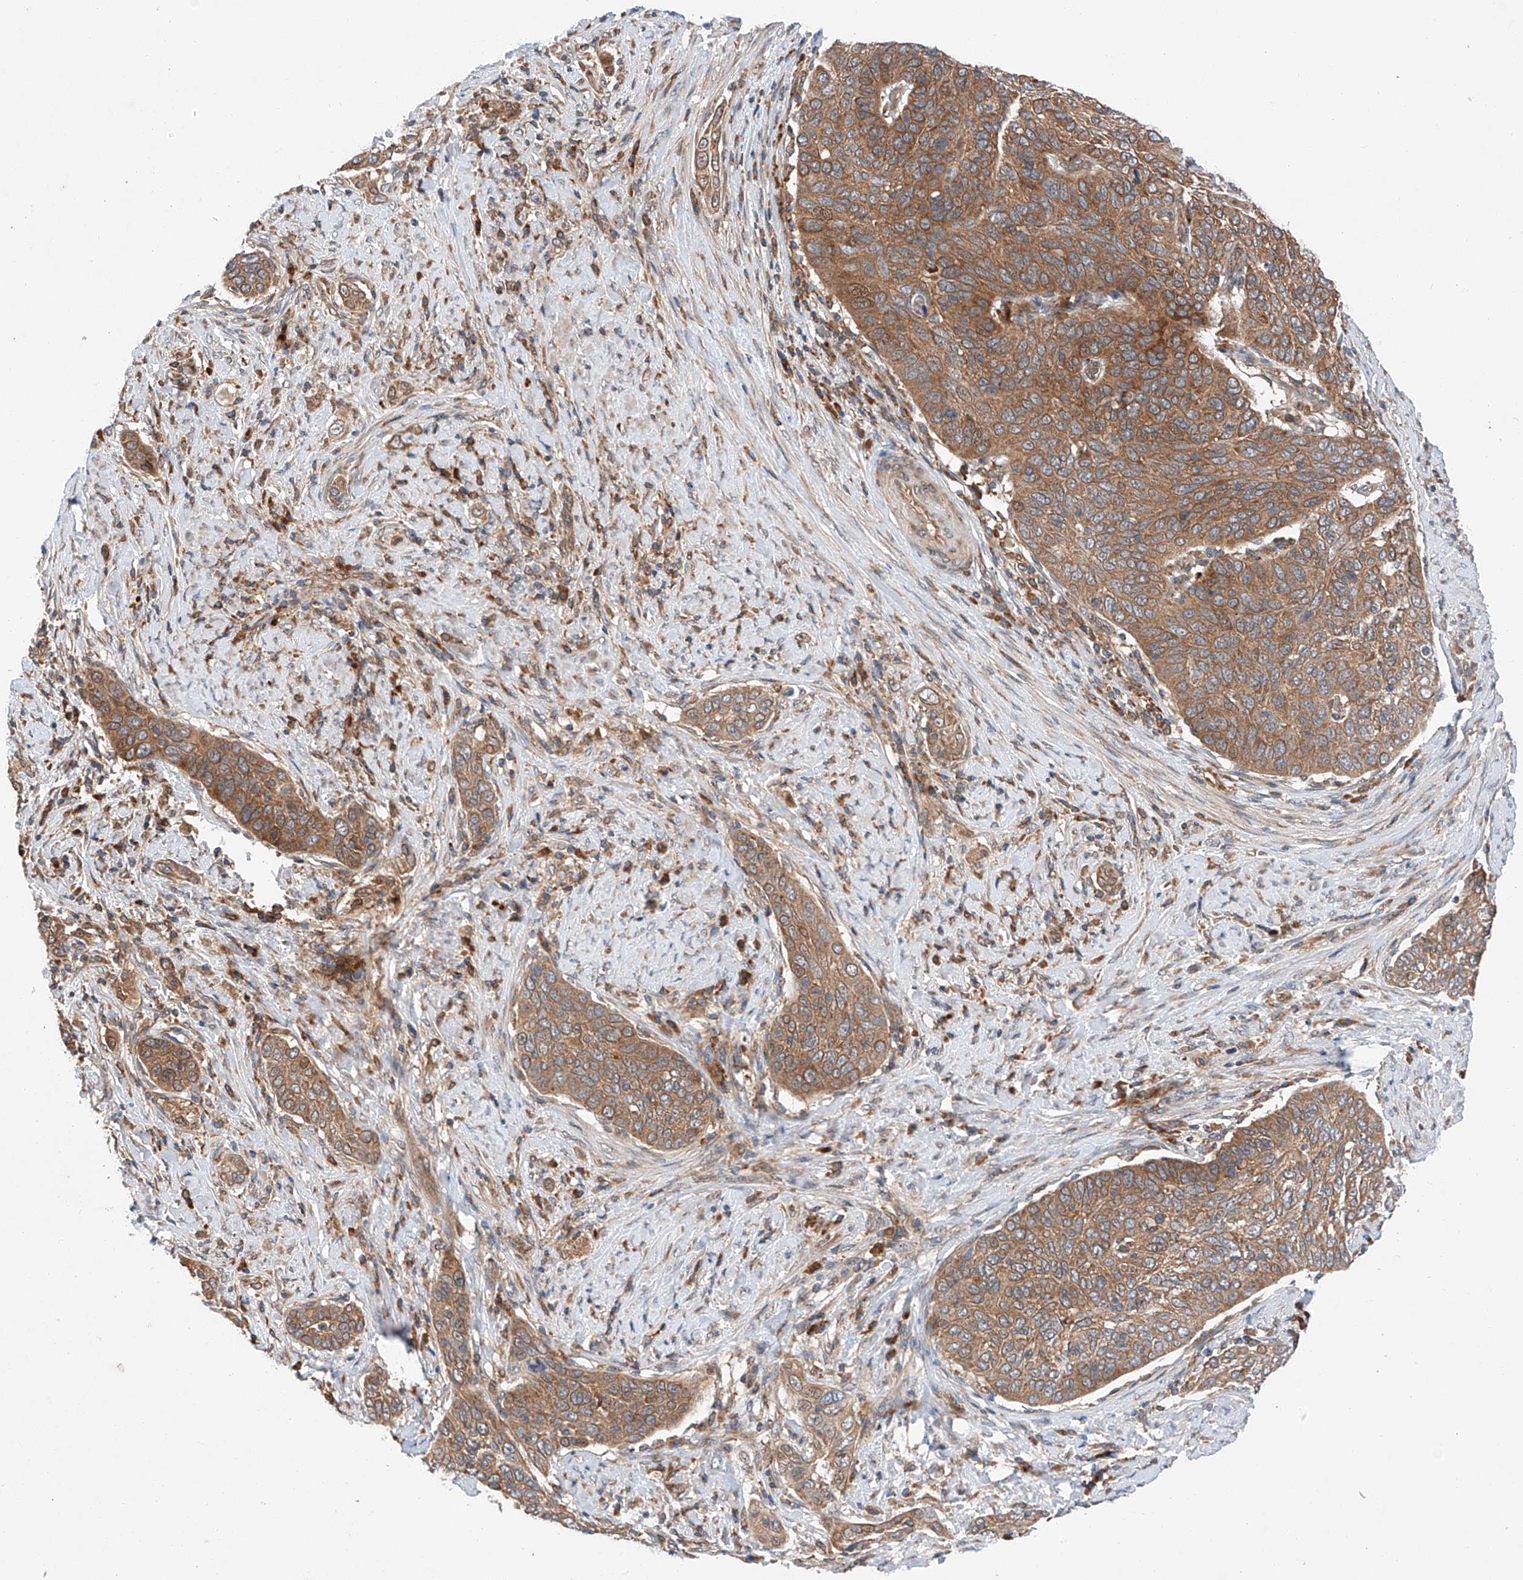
{"staining": {"intensity": "moderate", "quantity": ">75%", "location": "cytoplasmic/membranous"}, "tissue": "cervical cancer", "cell_type": "Tumor cells", "image_type": "cancer", "snomed": [{"axis": "morphology", "description": "Squamous cell carcinoma, NOS"}, {"axis": "topography", "description": "Cervix"}], "caption": "Squamous cell carcinoma (cervical) tissue reveals moderate cytoplasmic/membranous staining in about >75% of tumor cells, visualized by immunohistochemistry.", "gene": "RUSC1", "patient": {"sex": "female", "age": 60}}